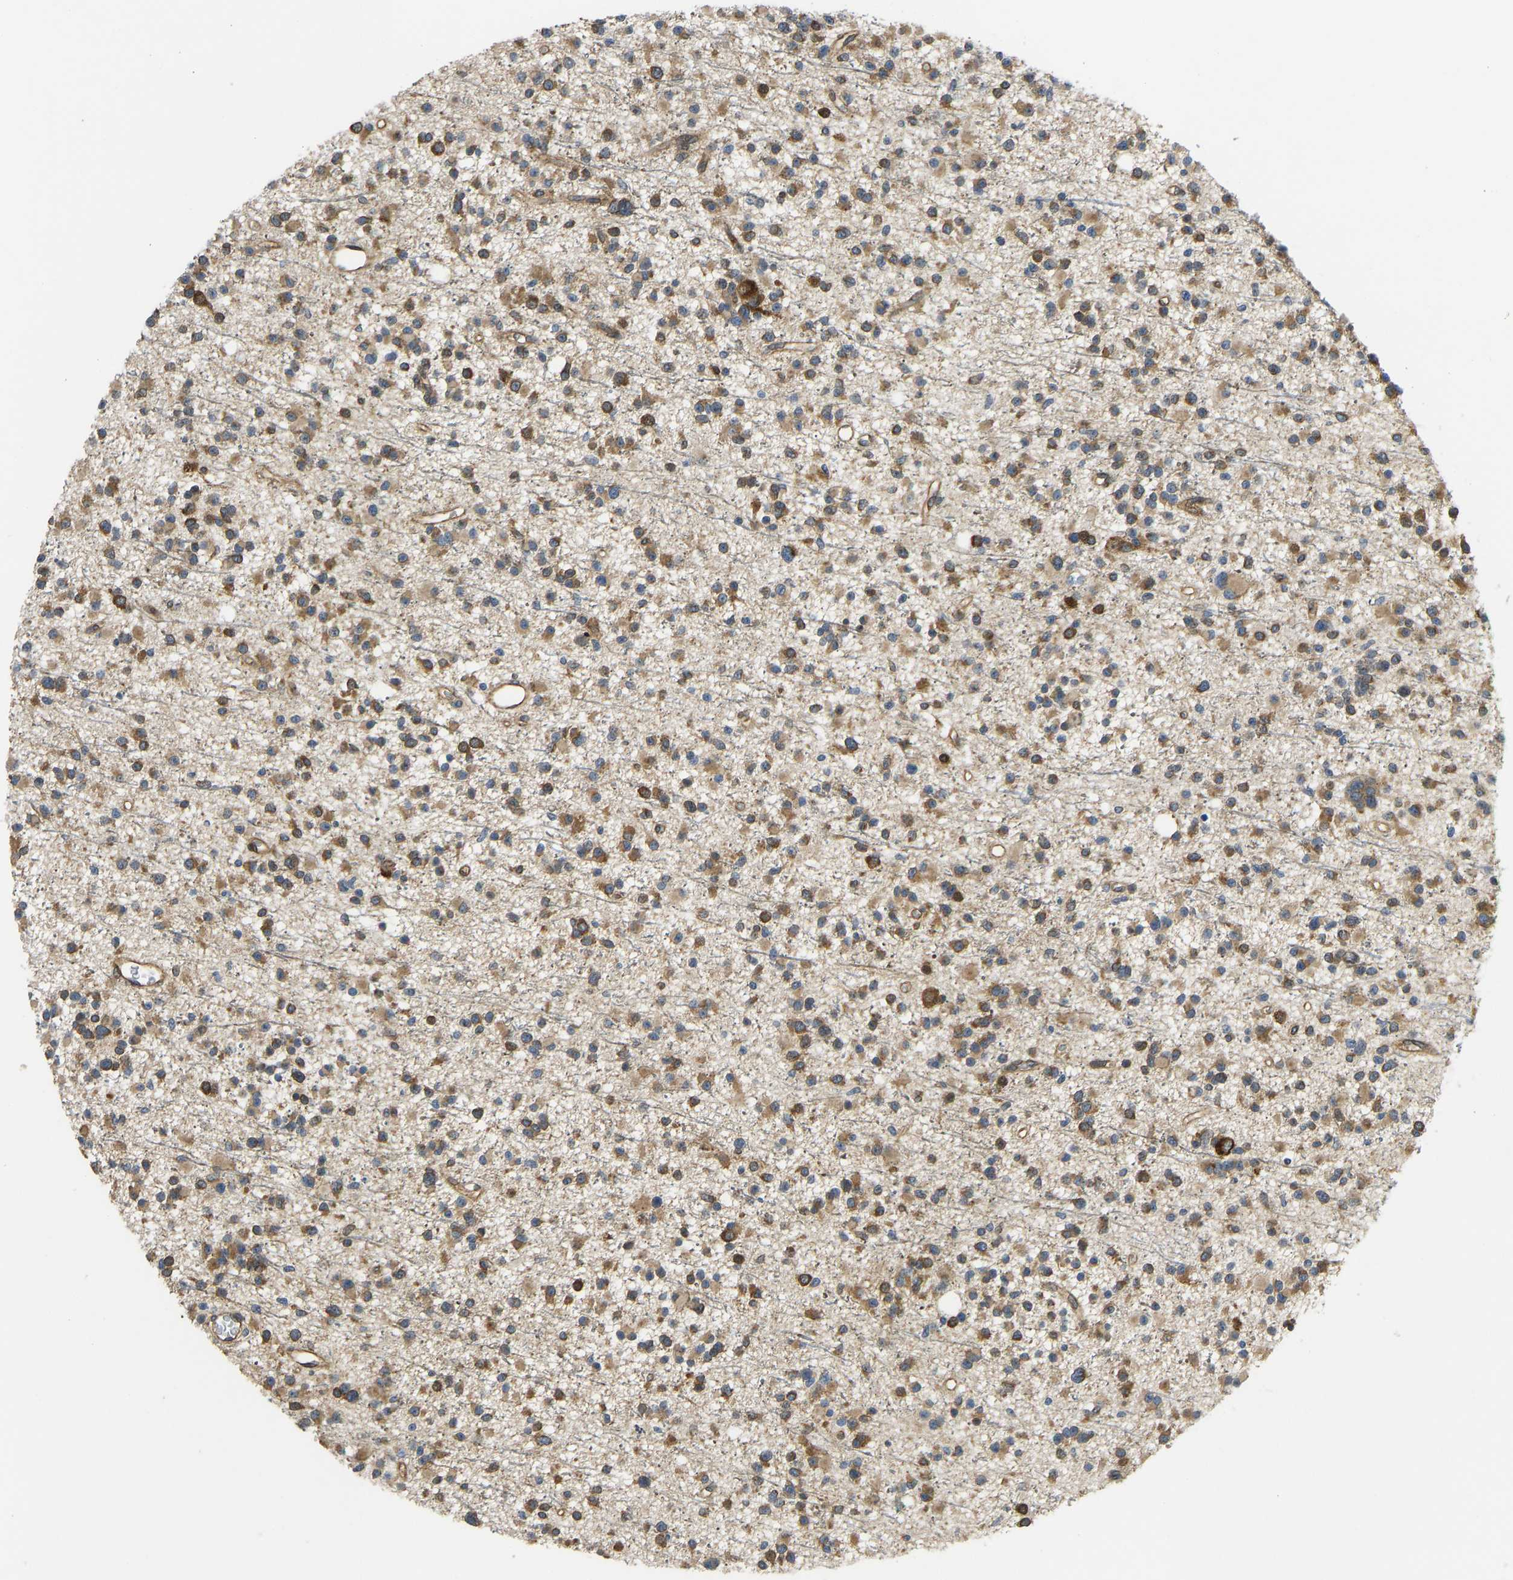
{"staining": {"intensity": "moderate", "quantity": ">75%", "location": "cytoplasmic/membranous"}, "tissue": "glioma", "cell_type": "Tumor cells", "image_type": "cancer", "snomed": [{"axis": "morphology", "description": "Glioma, malignant, Low grade"}, {"axis": "topography", "description": "Brain"}], "caption": "Immunohistochemical staining of human glioma shows medium levels of moderate cytoplasmic/membranous protein staining in about >75% of tumor cells.", "gene": "RASGRF2", "patient": {"sex": "female", "age": 22}}